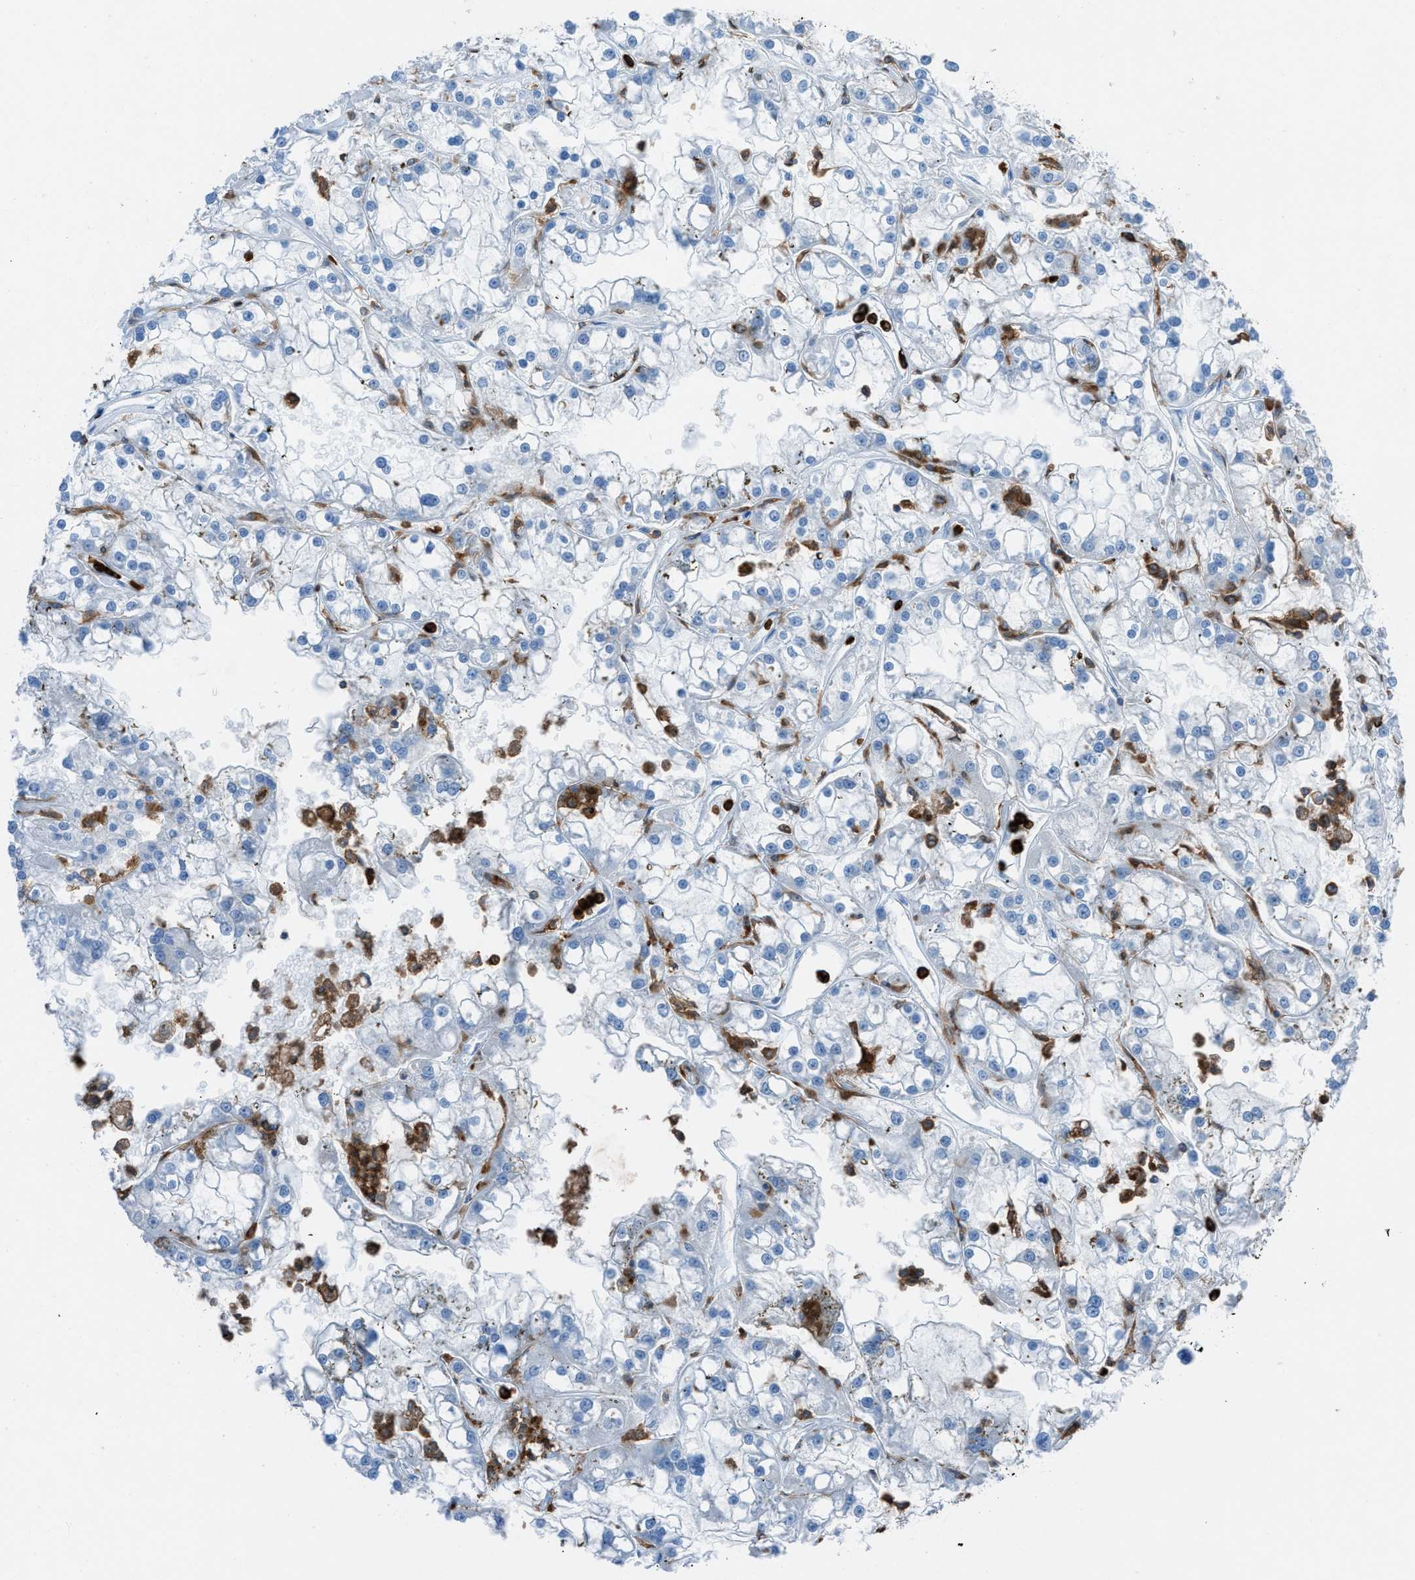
{"staining": {"intensity": "negative", "quantity": "none", "location": "none"}, "tissue": "renal cancer", "cell_type": "Tumor cells", "image_type": "cancer", "snomed": [{"axis": "morphology", "description": "Adenocarcinoma, NOS"}, {"axis": "topography", "description": "Kidney"}], "caption": "IHC of renal cancer (adenocarcinoma) exhibits no expression in tumor cells.", "gene": "ITGB2", "patient": {"sex": "female", "age": 52}}